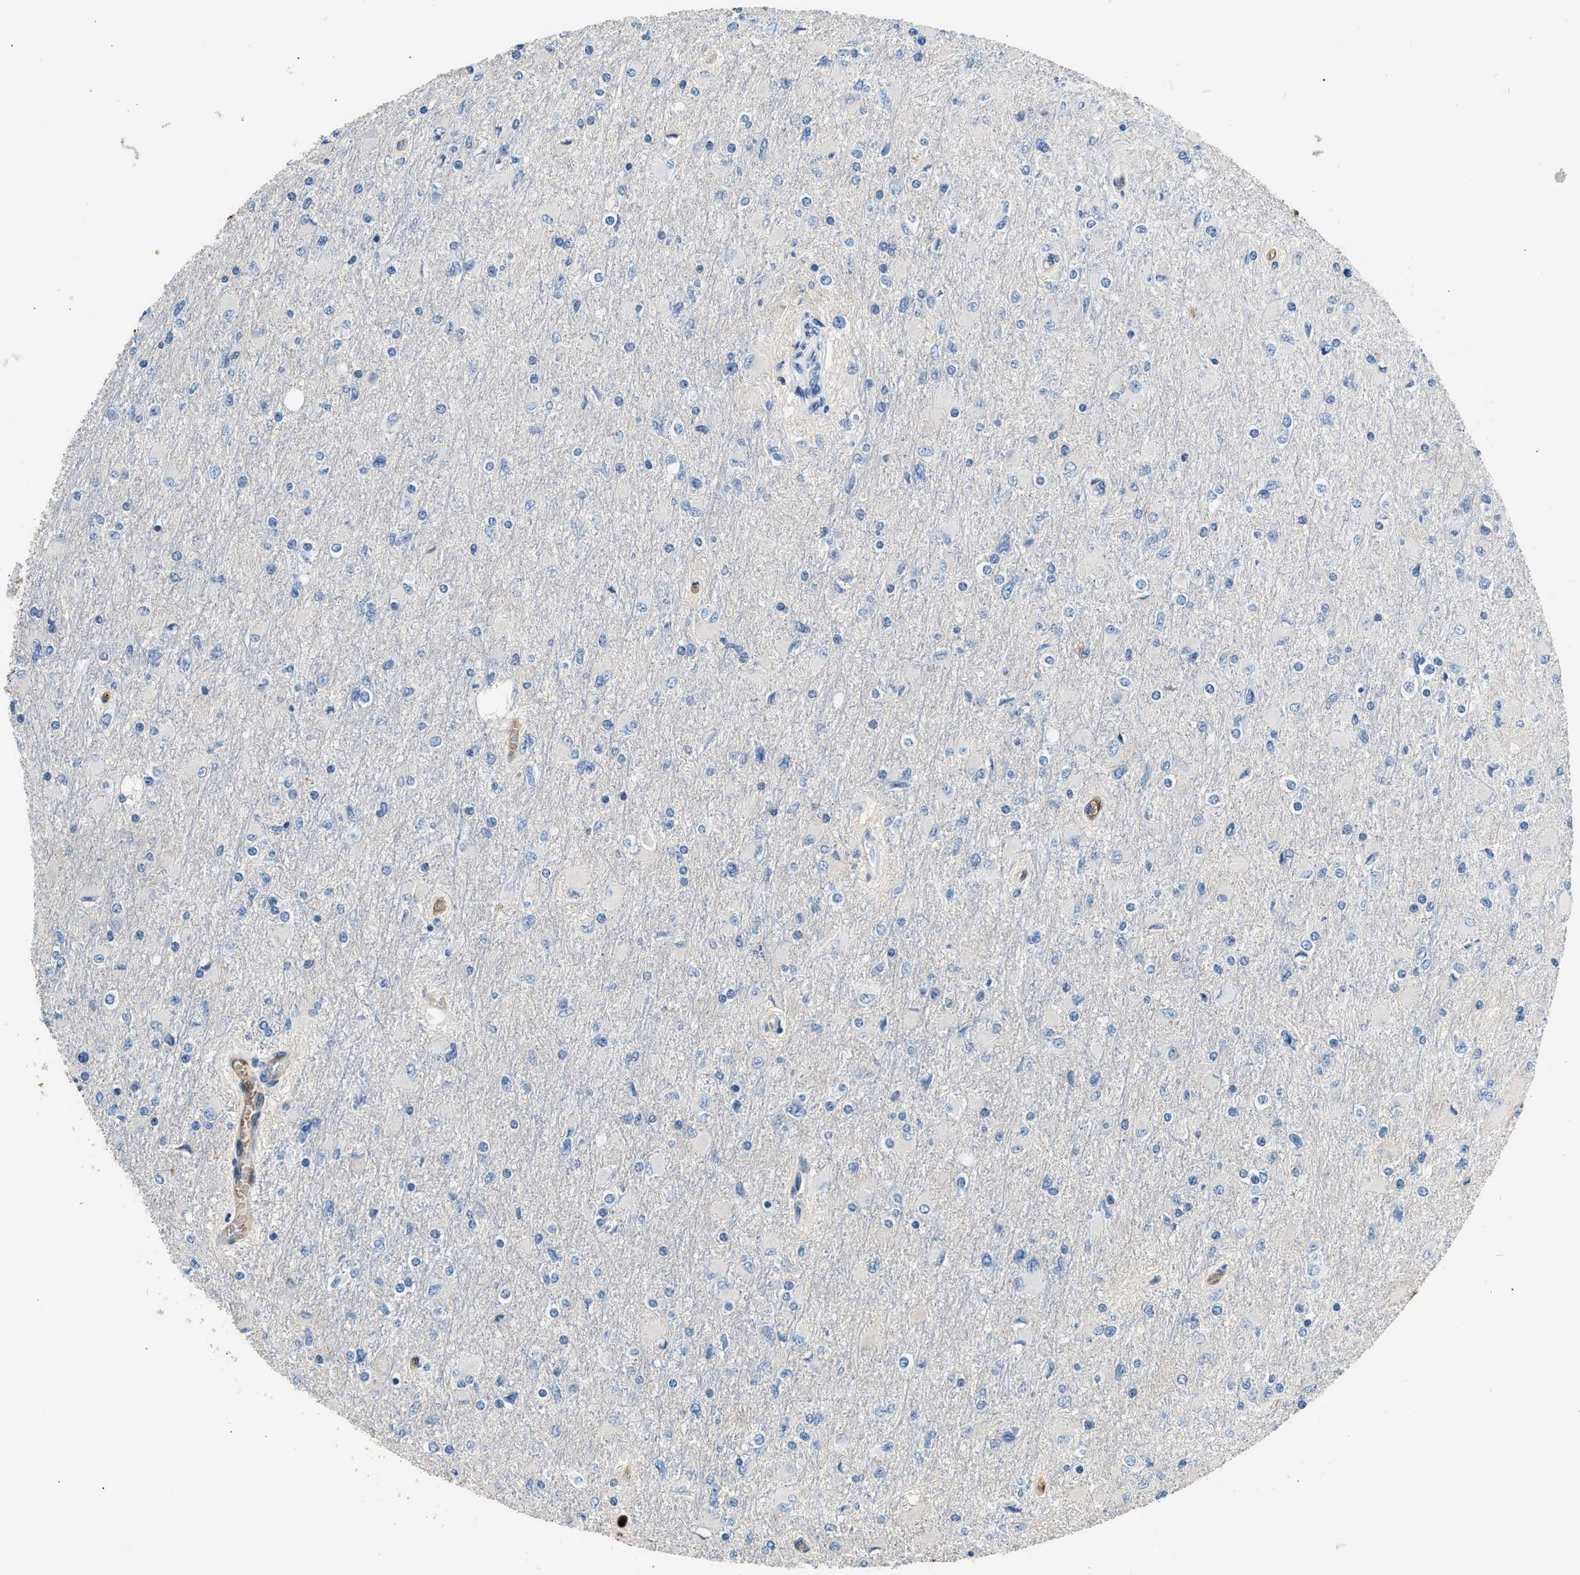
{"staining": {"intensity": "negative", "quantity": "none", "location": "none"}, "tissue": "glioma", "cell_type": "Tumor cells", "image_type": "cancer", "snomed": [{"axis": "morphology", "description": "Glioma, malignant, High grade"}, {"axis": "topography", "description": "Cerebral cortex"}], "caption": "An image of high-grade glioma (malignant) stained for a protein displays no brown staining in tumor cells.", "gene": "ANXA3", "patient": {"sex": "female", "age": 36}}